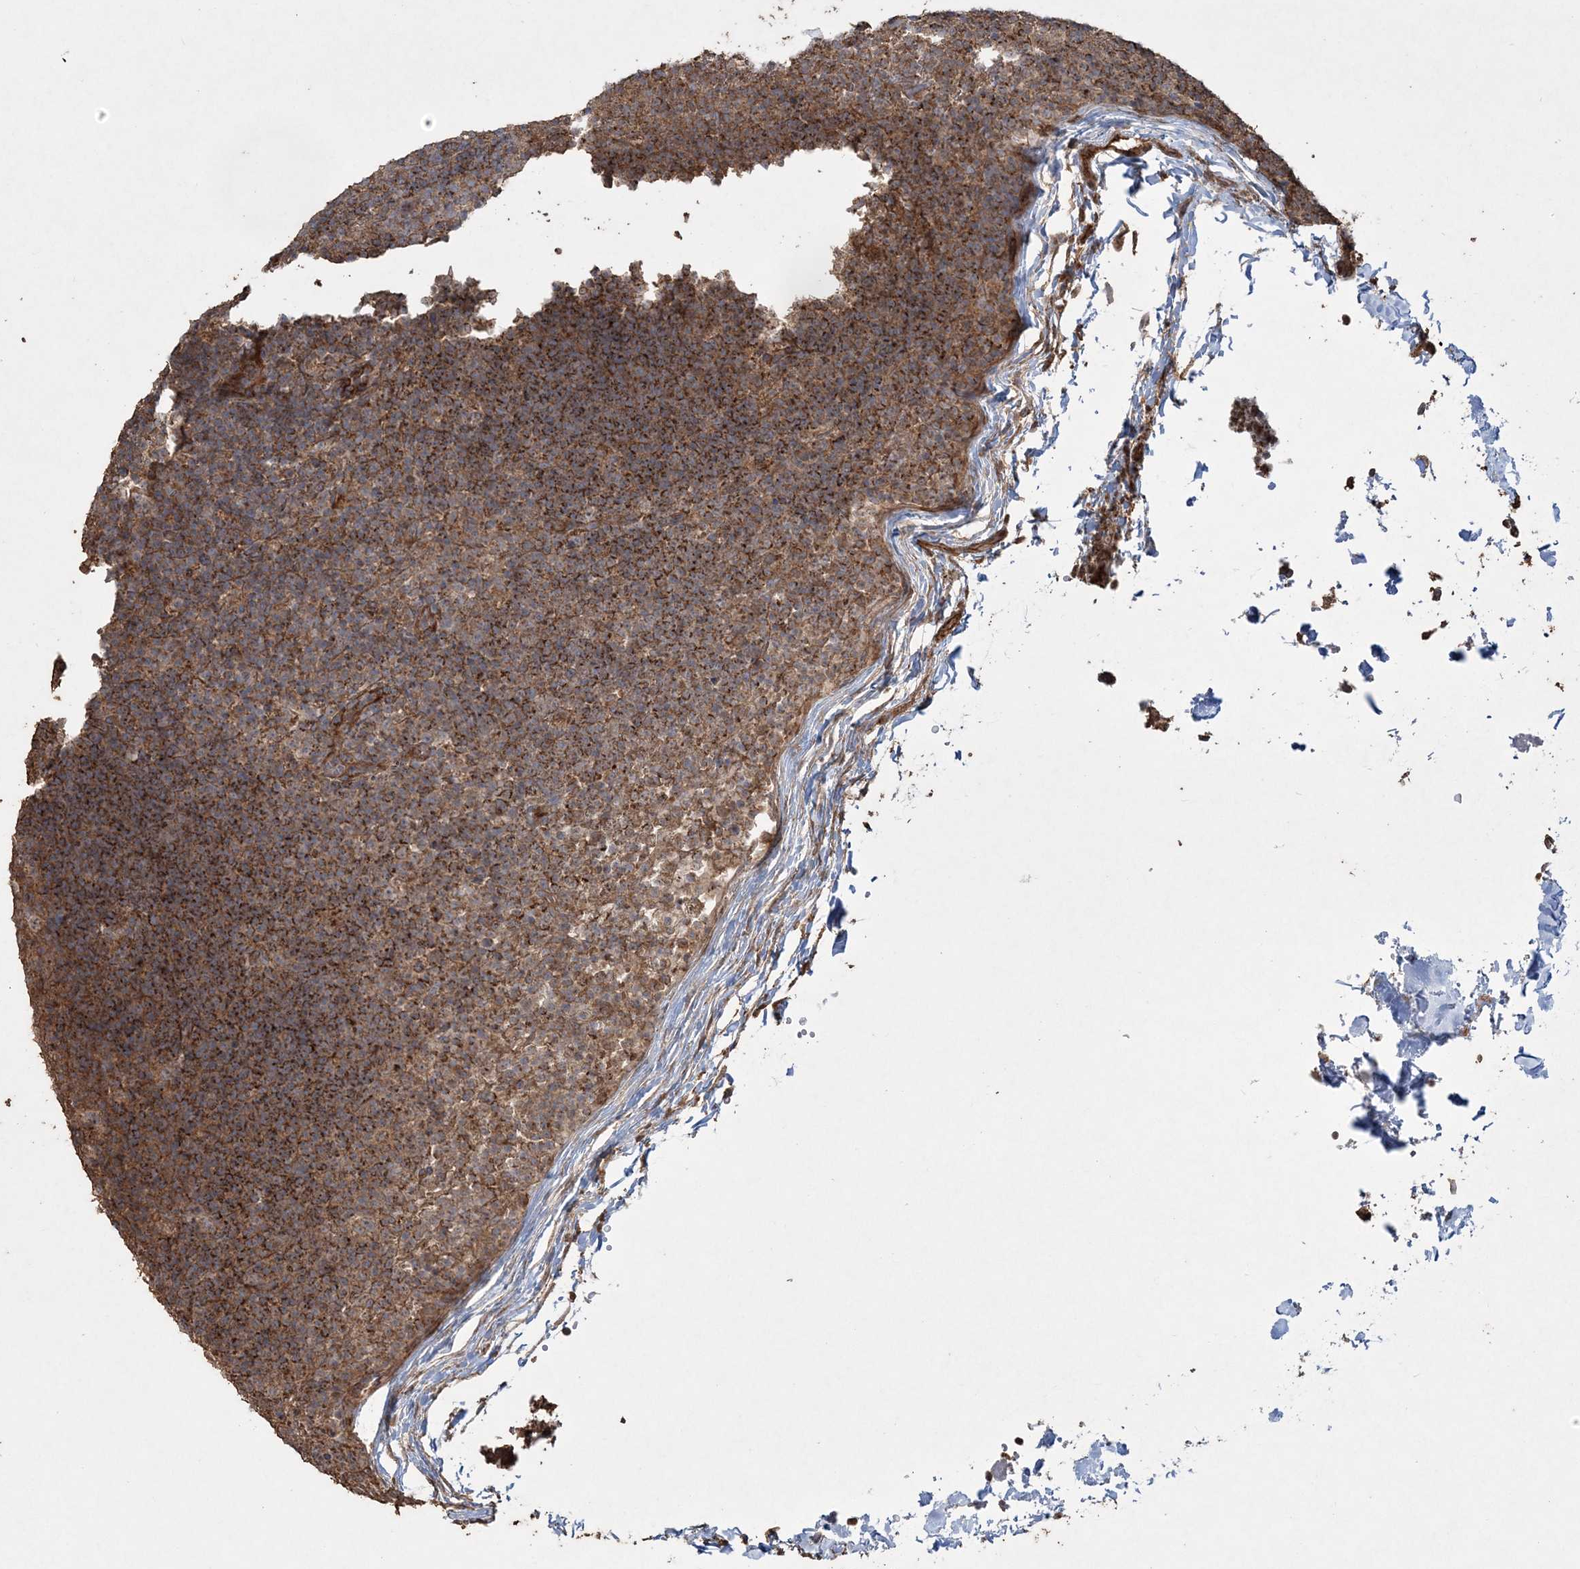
{"staining": {"intensity": "moderate", "quantity": ">75%", "location": "cytoplasmic/membranous"}, "tissue": "lymph node", "cell_type": "Germinal center cells", "image_type": "normal", "snomed": [{"axis": "morphology", "description": "Normal tissue, NOS"}, {"axis": "morphology", "description": "Inflammation, NOS"}, {"axis": "topography", "description": "Lymph node"}], "caption": "IHC of unremarkable human lymph node reveals medium levels of moderate cytoplasmic/membranous positivity in approximately >75% of germinal center cells. (brown staining indicates protein expression, while blue staining denotes nuclei).", "gene": "TTC7A", "patient": {"sex": "male", "age": 55}}